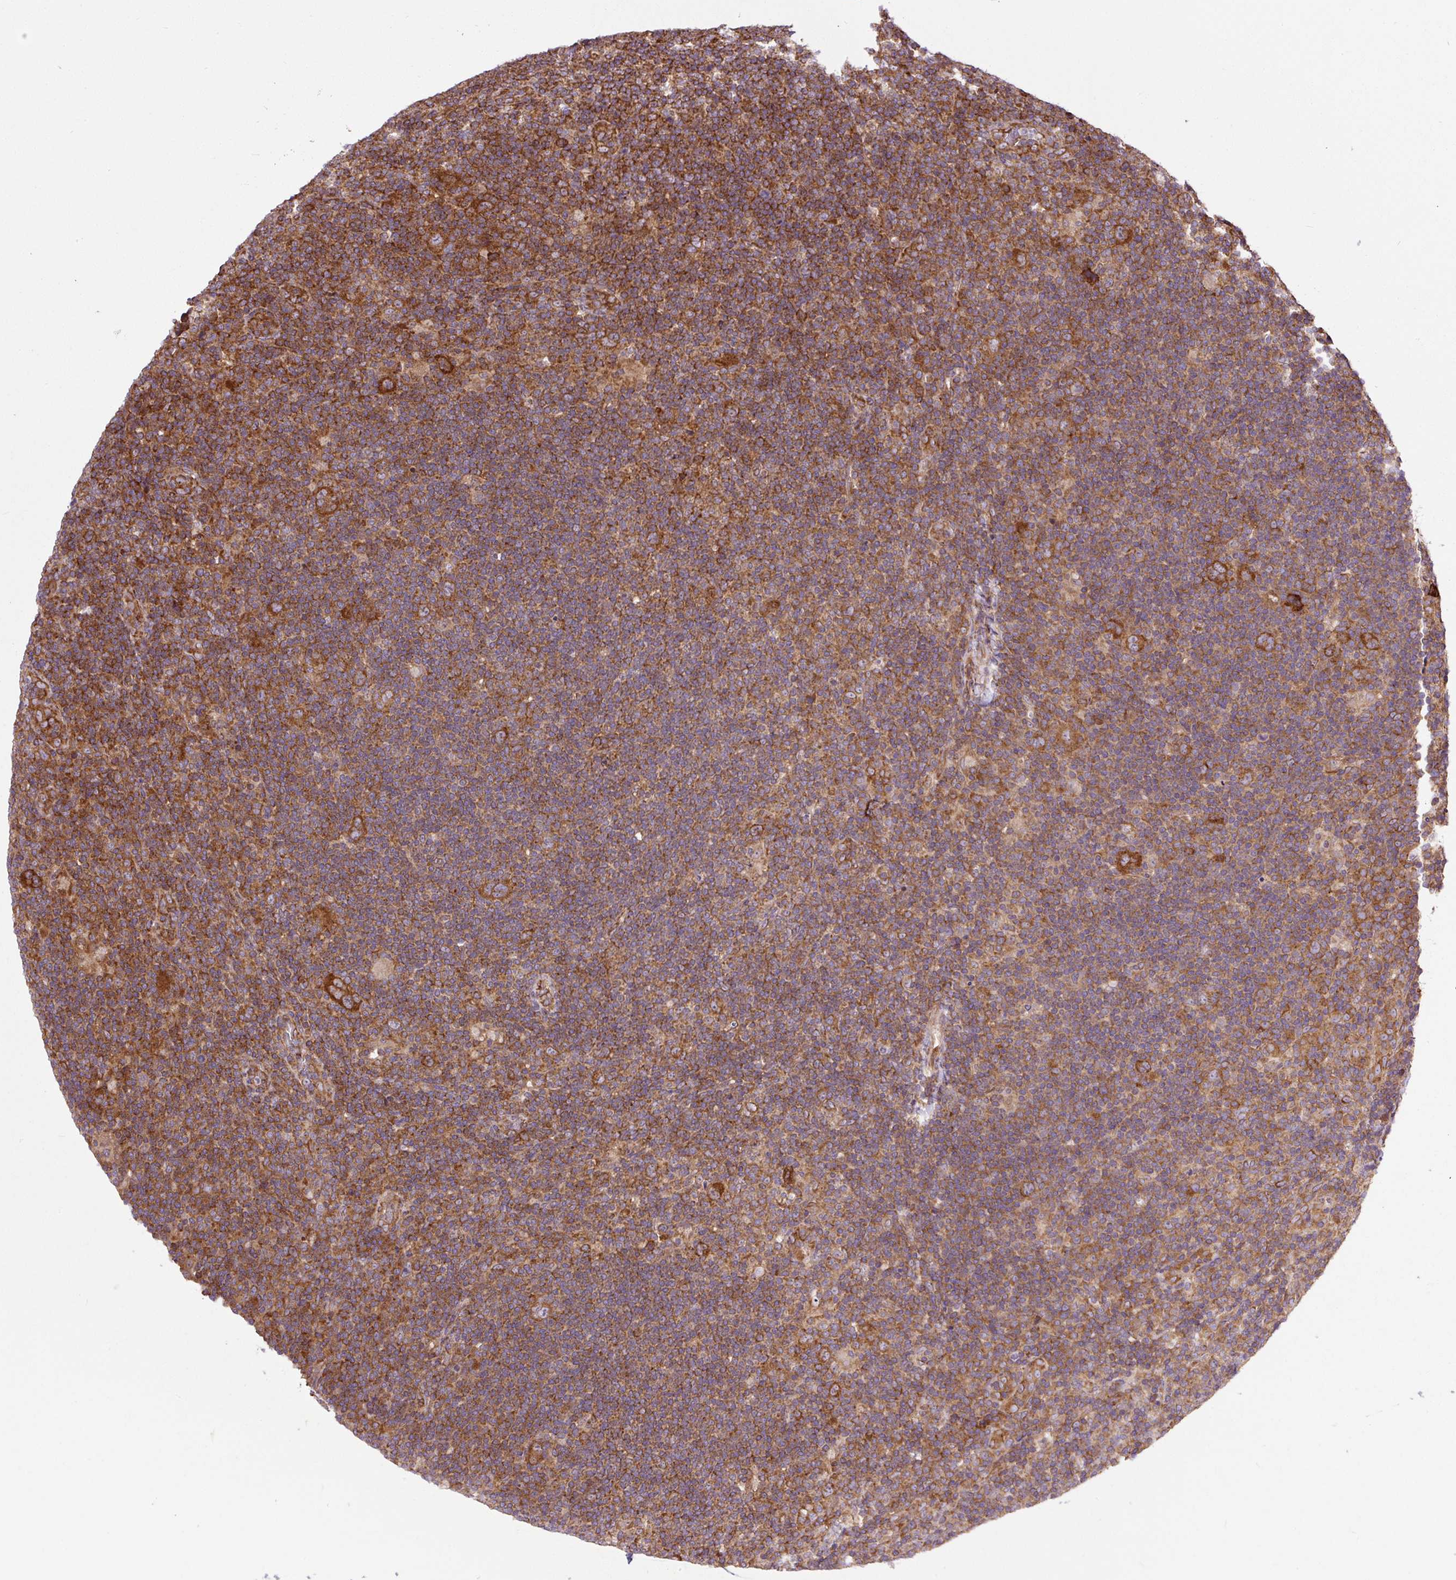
{"staining": {"intensity": "strong", "quantity": ">75%", "location": "cytoplasmic/membranous"}, "tissue": "lymphoma", "cell_type": "Tumor cells", "image_type": "cancer", "snomed": [{"axis": "morphology", "description": "Hodgkin's disease, NOS"}, {"axis": "topography", "description": "Lymph node"}], "caption": "Immunohistochemical staining of Hodgkin's disease displays strong cytoplasmic/membranous protein expression in approximately >75% of tumor cells.", "gene": "KDM4E", "patient": {"sex": "female", "age": 57}}